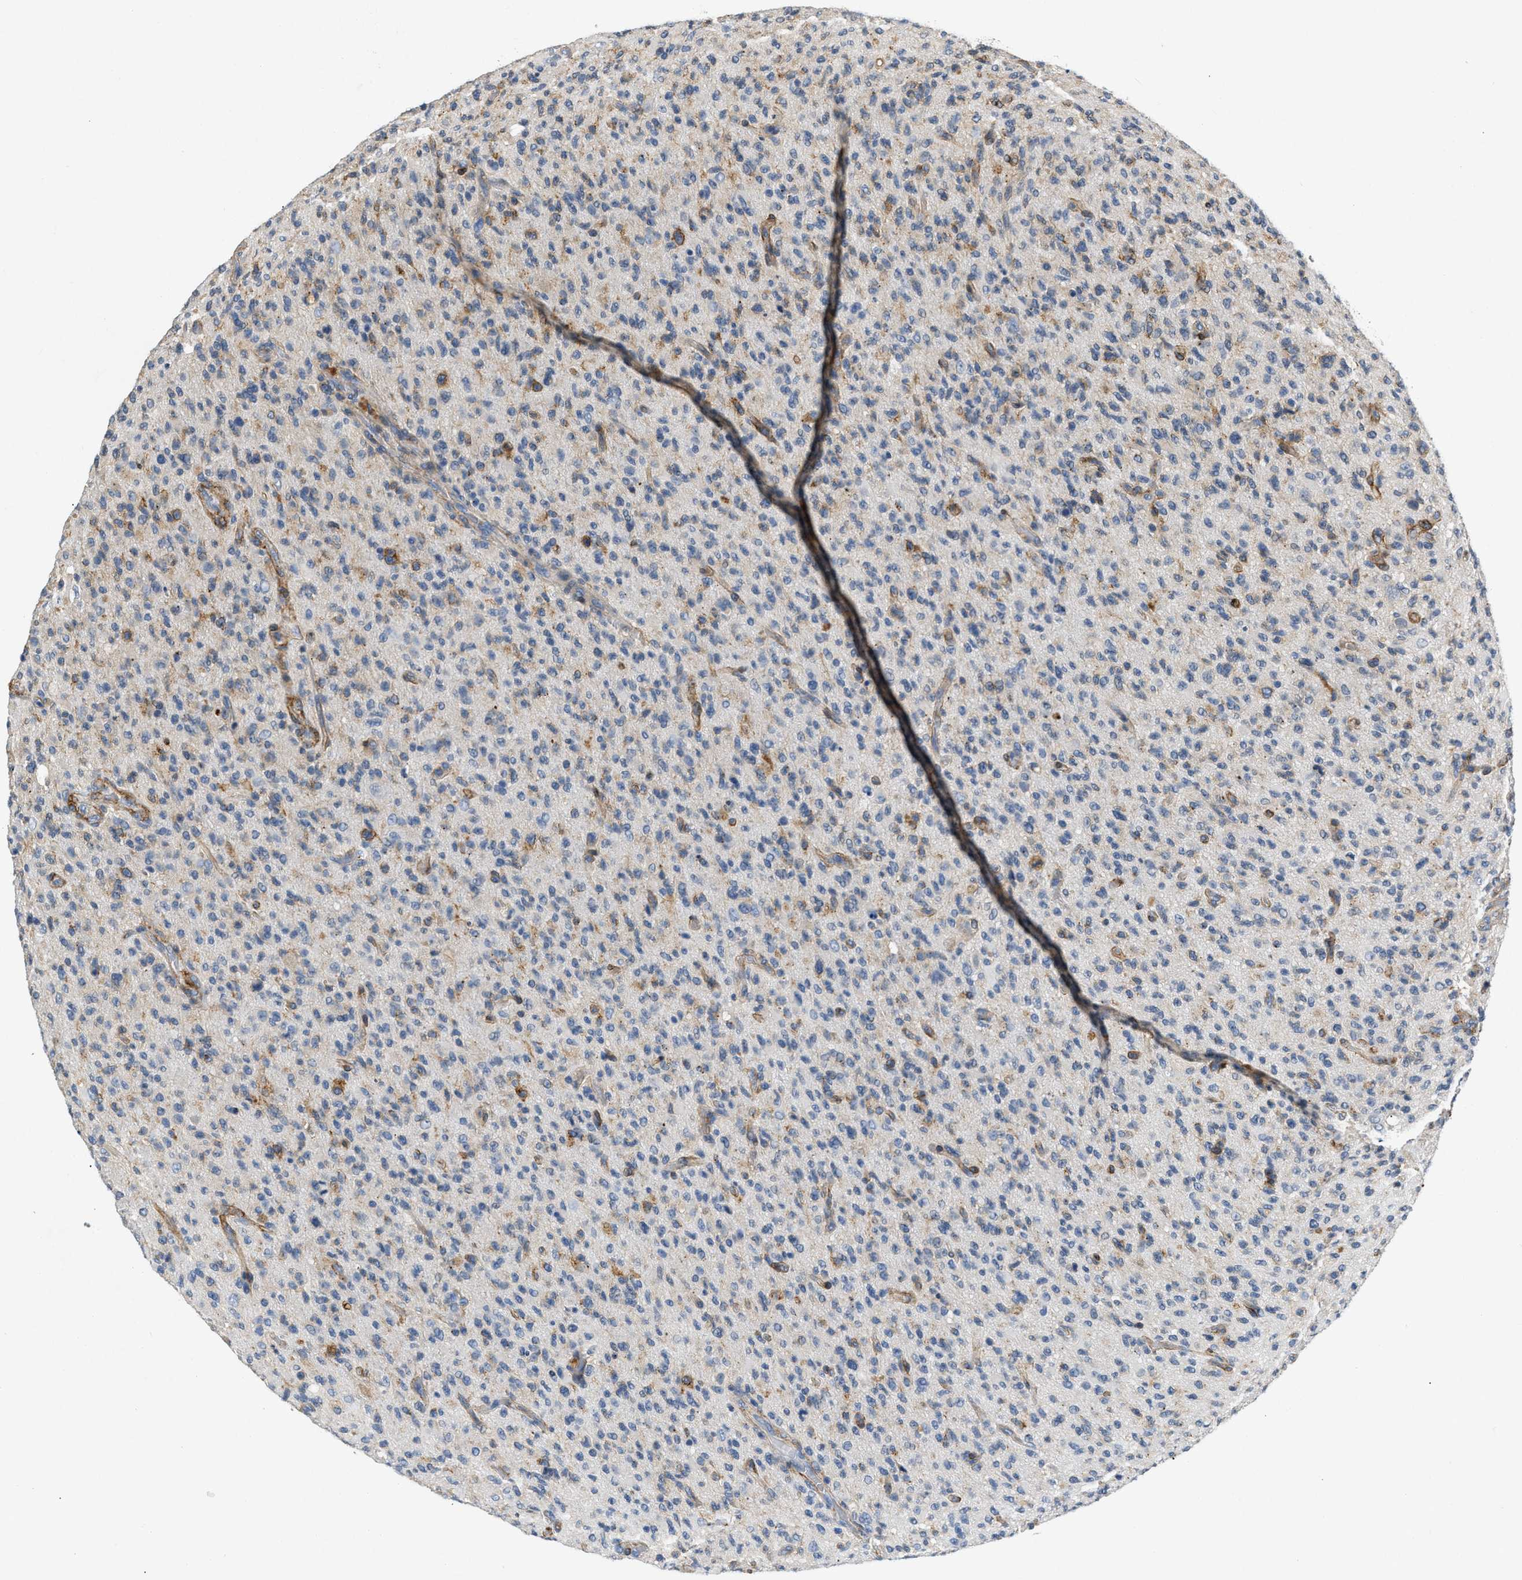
{"staining": {"intensity": "weak", "quantity": "<25%", "location": "cytoplasmic/membranous"}, "tissue": "glioma", "cell_type": "Tumor cells", "image_type": "cancer", "snomed": [{"axis": "morphology", "description": "Glioma, malignant, High grade"}, {"axis": "topography", "description": "Brain"}], "caption": "This is a histopathology image of IHC staining of malignant high-grade glioma, which shows no positivity in tumor cells.", "gene": "PDGFRA", "patient": {"sex": "male", "age": 71}}